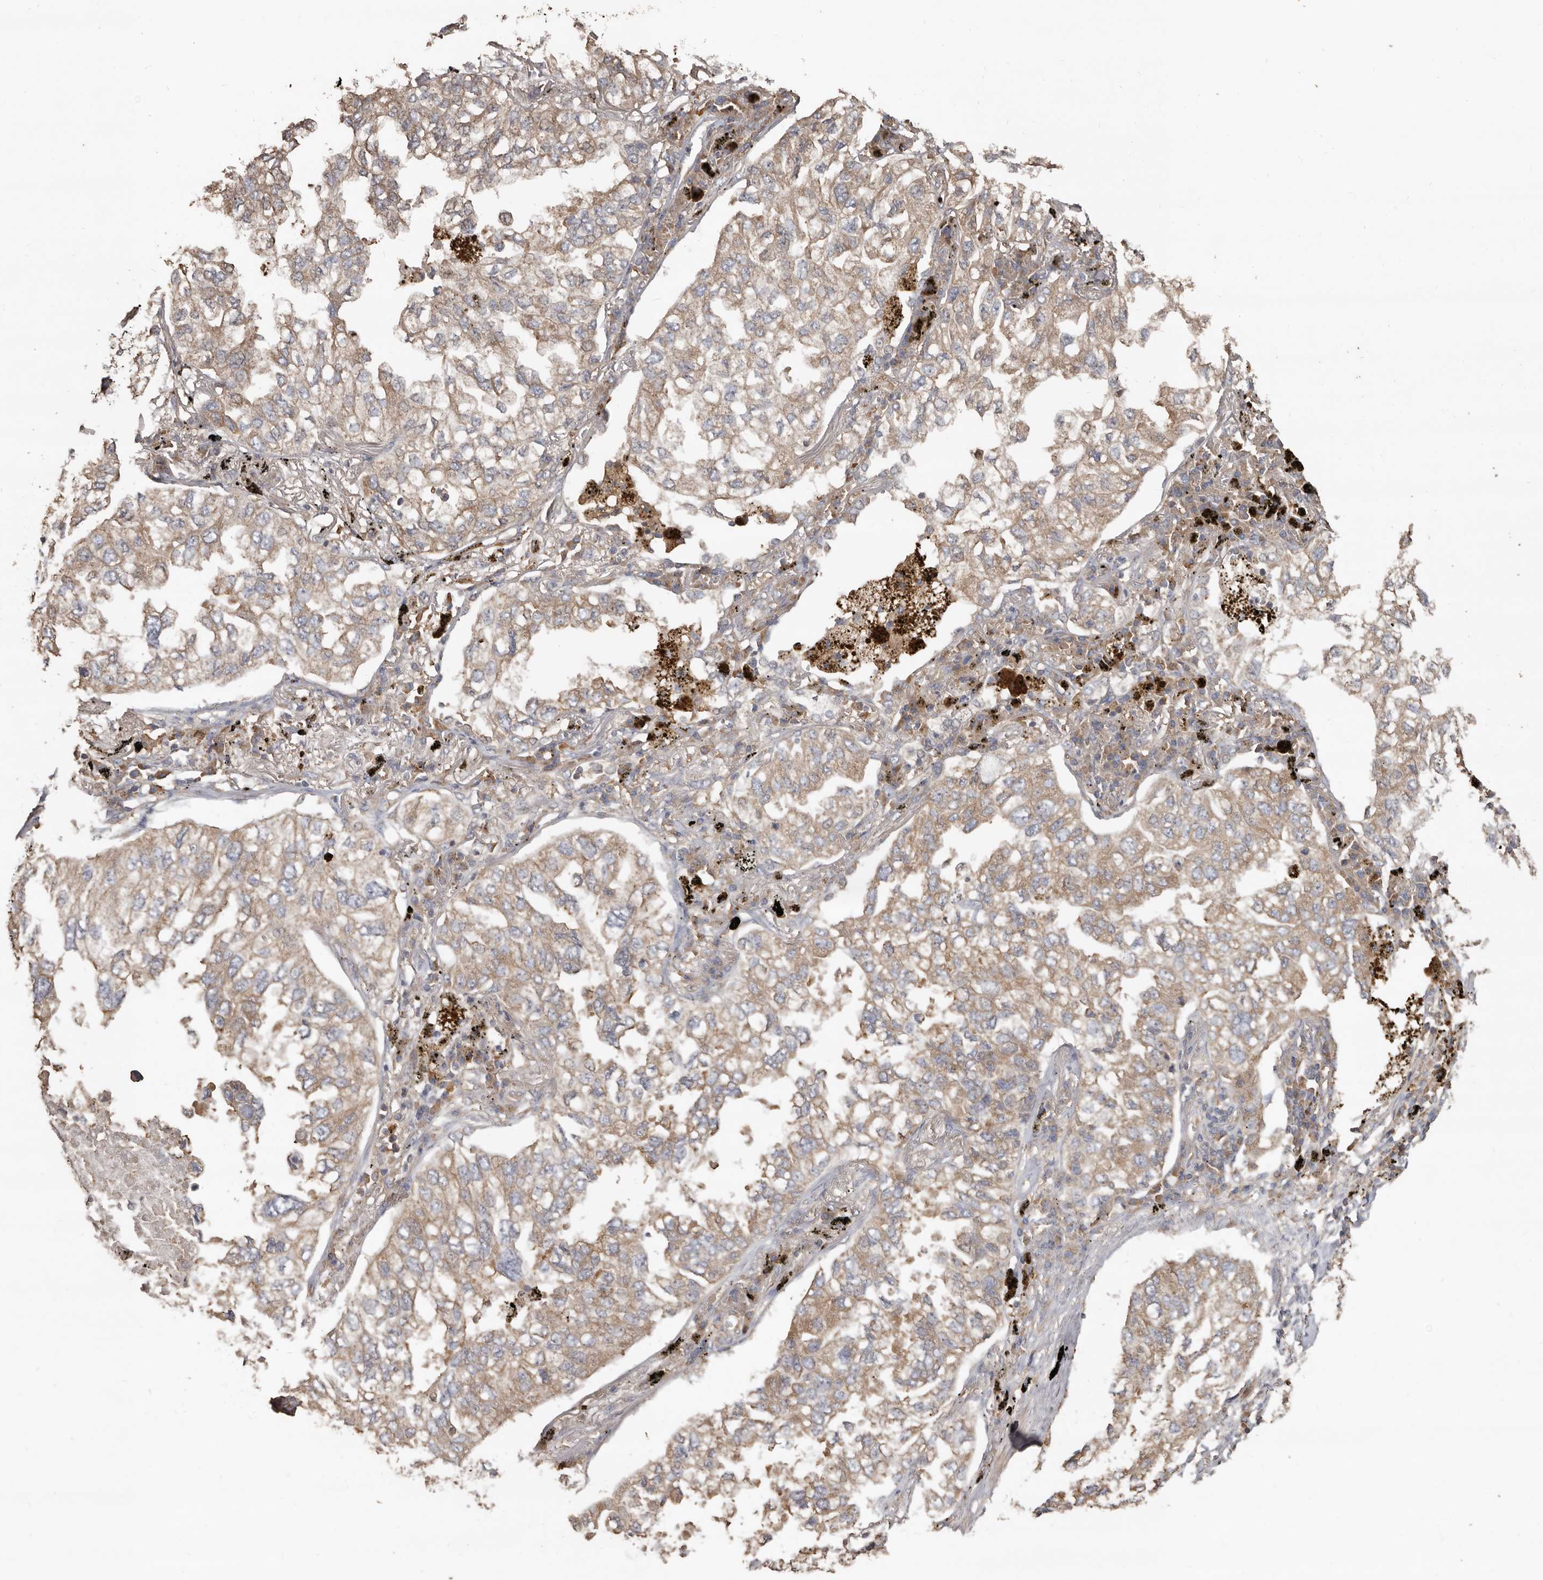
{"staining": {"intensity": "weak", "quantity": ">75%", "location": "cytoplasmic/membranous"}, "tissue": "lung cancer", "cell_type": "Tumor cells", "image_type": "cancer", "snomed": [{"axis": "morphology", "description": "Adenocarcinoma, NOS"}, {"axis": "topography", "description": "Lung"}], "caption": "Protein staining reveals weak cytoplasmic/membranous expression in about >75% of tumor cells in adenocarcinoma (lung).", "gene": "FLCN", "patient": {"sex": "male", "age": 65}}